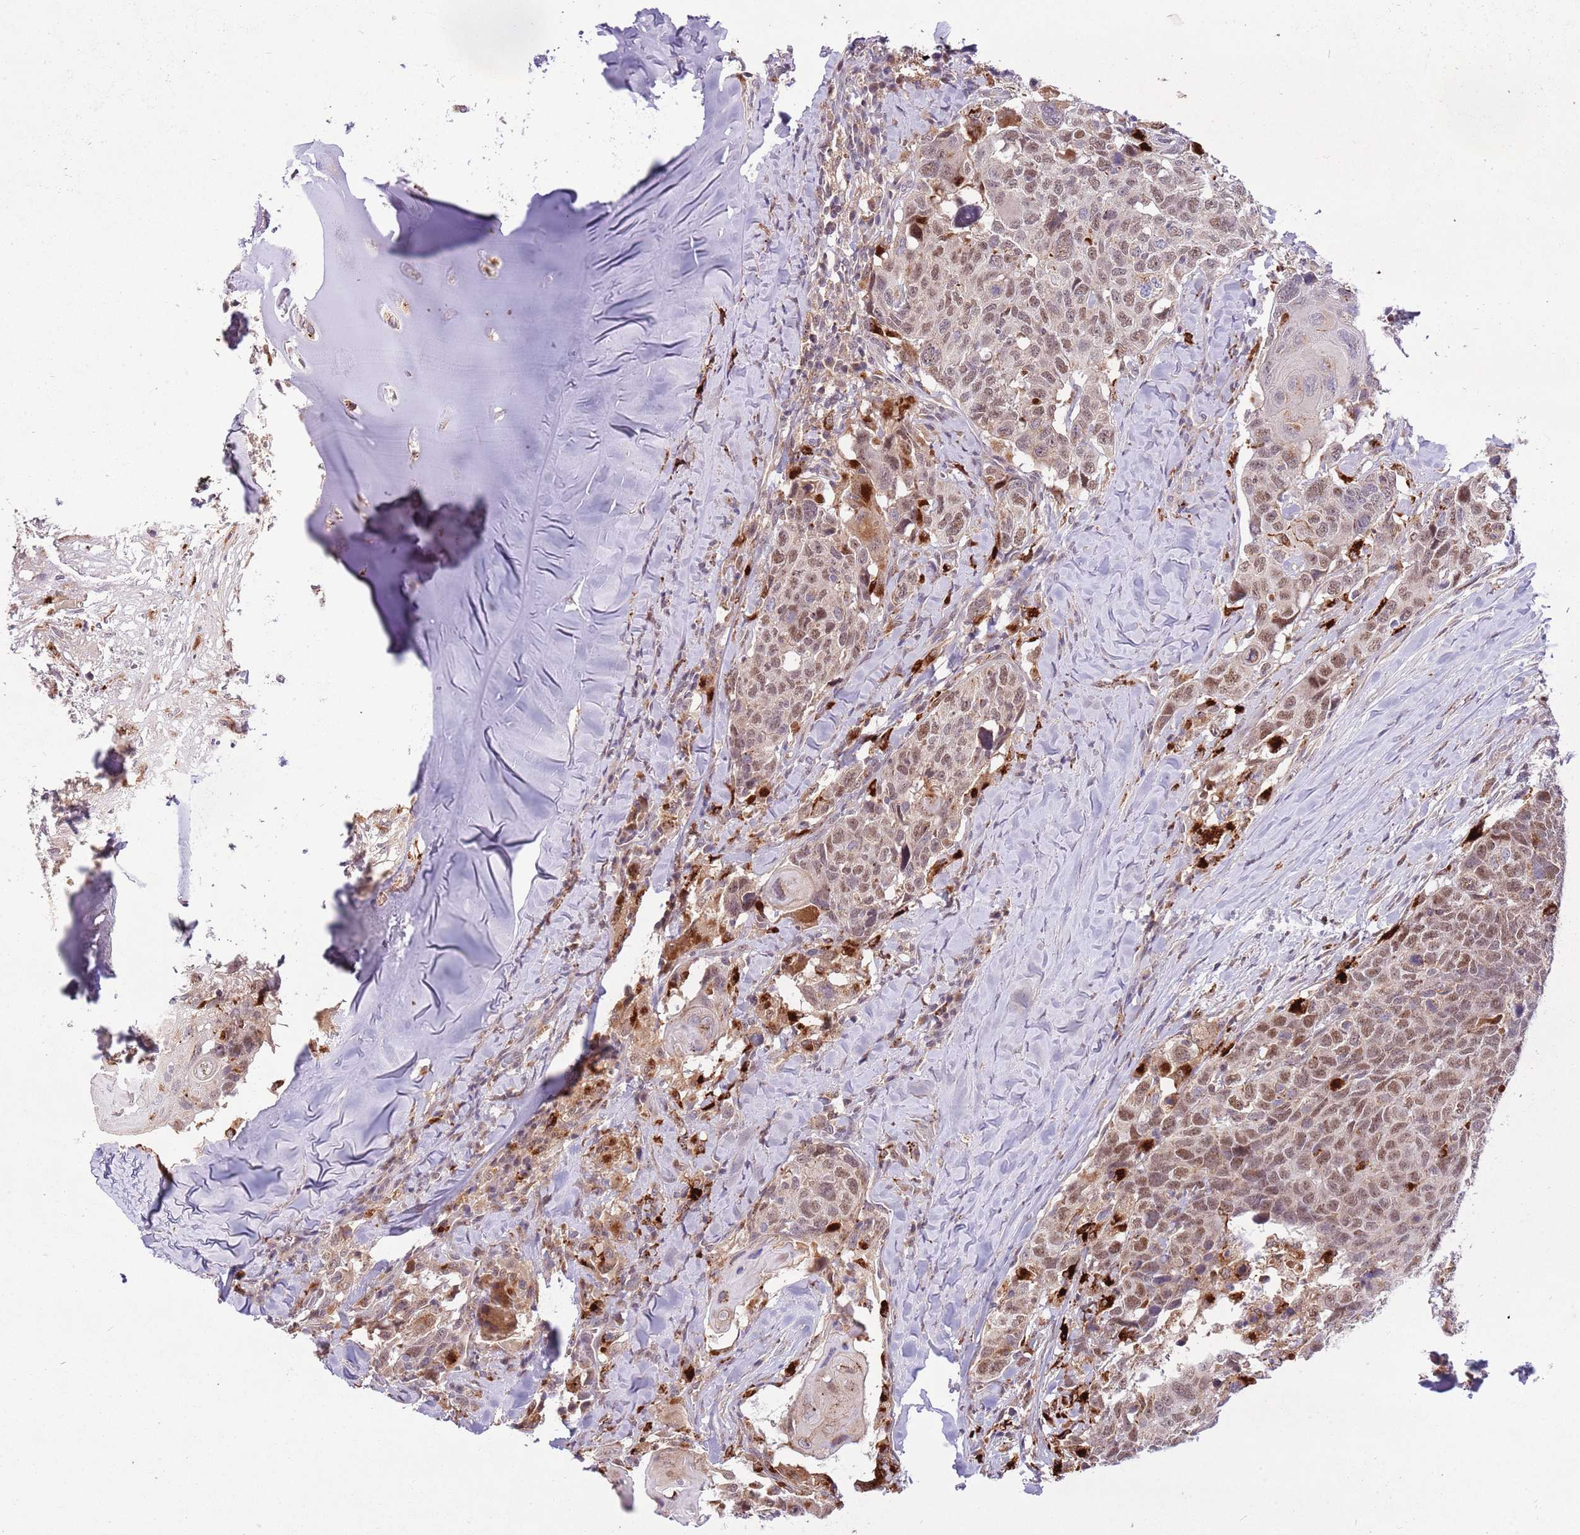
{"staining": {"intensity": "moderate", "quantity": ">75%", "location": "nuclear"}, "tissue": "head and neck cancer", "cell_type": "Tumor cells", "image_type": "cancer", "snomed": [{"axis": "morphology", "description": "Normal tissue, NOS"}, {"axis": "morphology", "description": "Squamous cell carcinoma, NOS"}, {"axis": "topography", "description": "Skeletal muscle"}, {"axis": "topography", "description": "Vascular tissue"}, {"axis": "topography", "description": "Peripheral nerve tissue"}, {"axis": "topography", "description": "Head-Neck"}], "caption": "A brown stain highlights moderate nuclear positivity of a protein in human head and neck cancer (squamous cell carcinoma) tumor cells.", "gene": "TRIM27", "patient": {"sex": "male", "age": 66}}